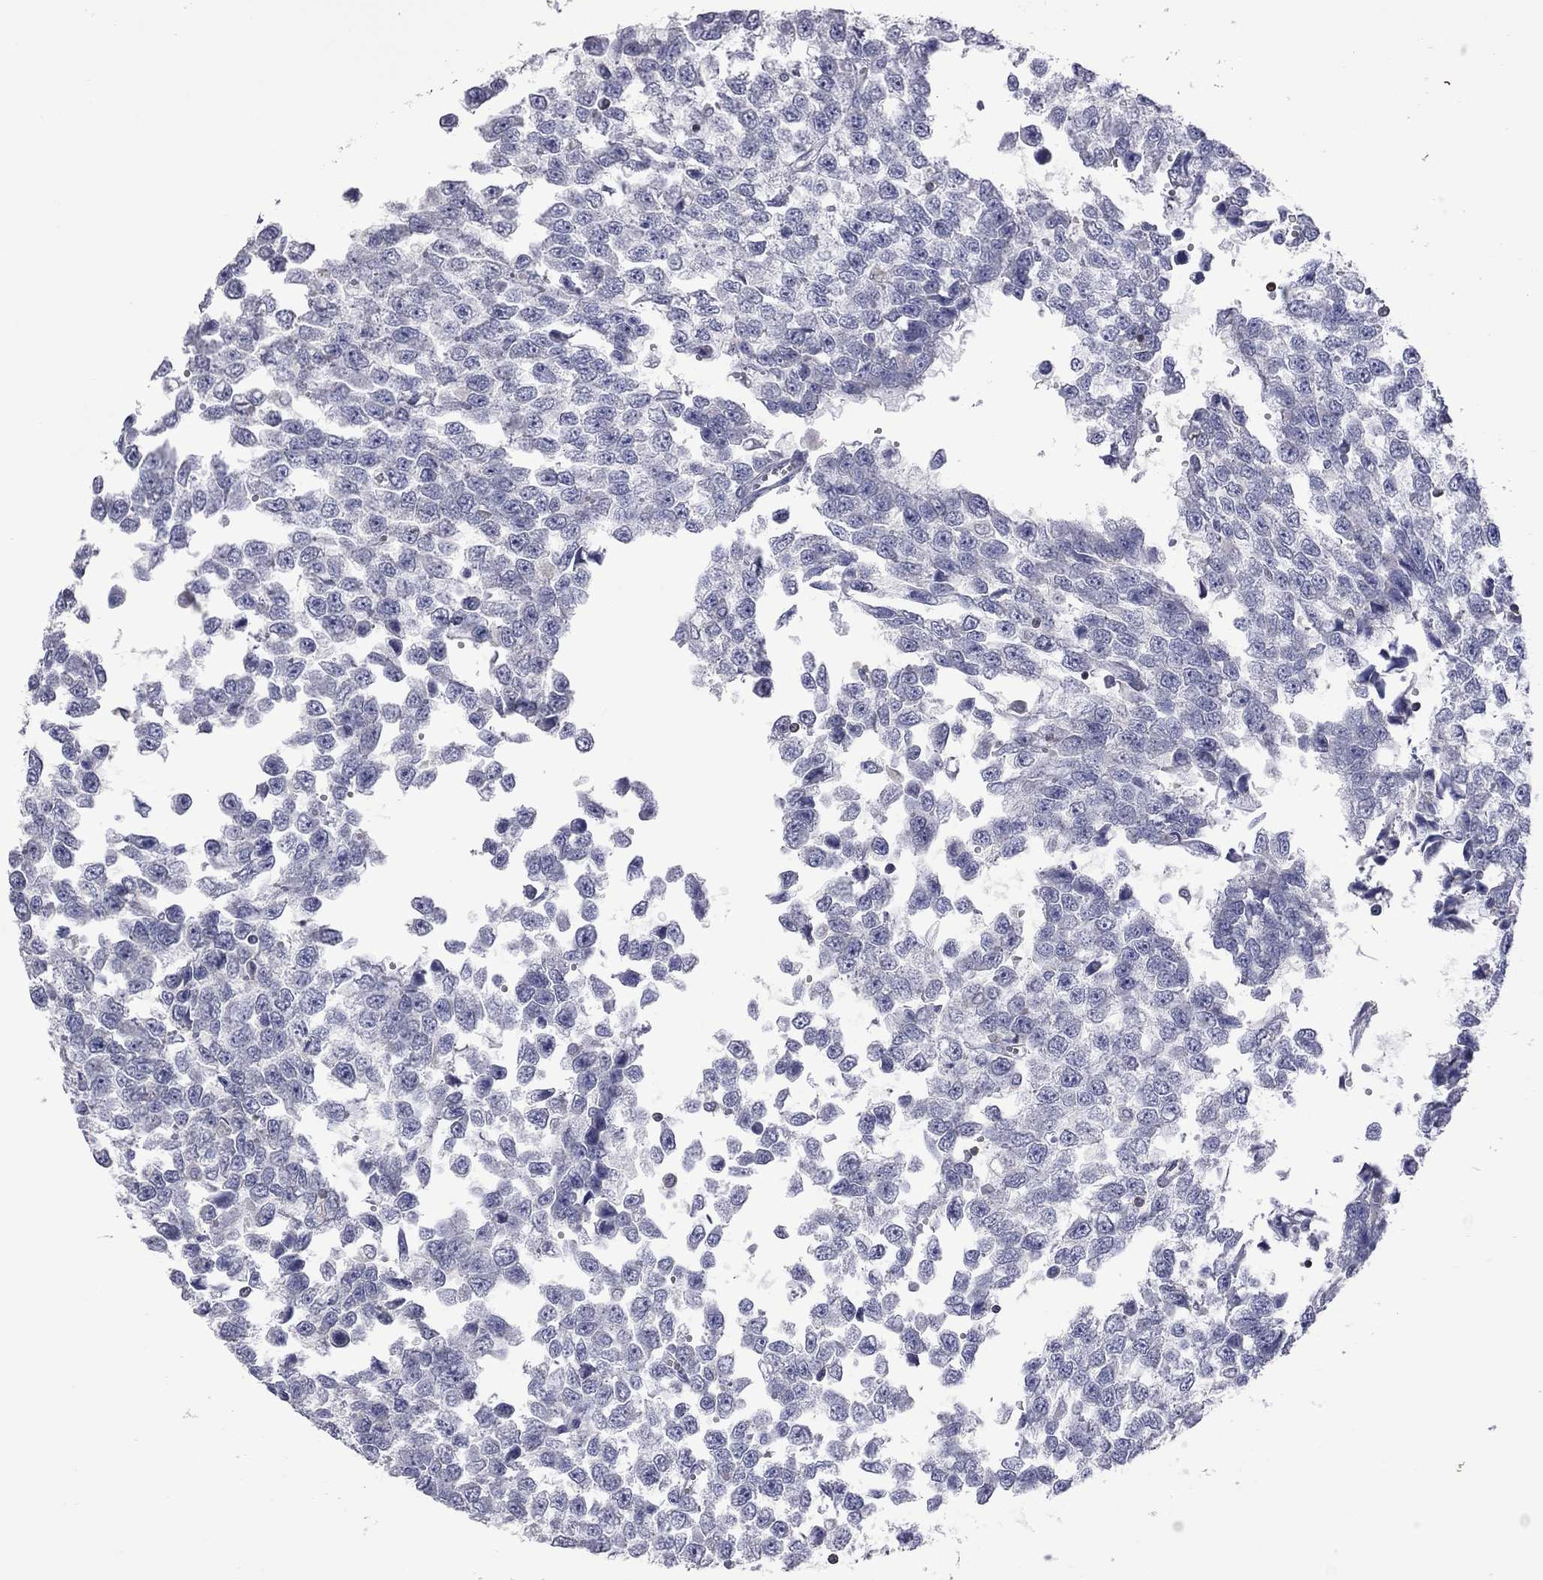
{"staining": {"intensity": "negative", "quantity": "none", "location": "none"}, "tissue": "testis cancer", "cell_type": "Tumor cells", "image_type": "cancer", "snomed": [{"axis": "morphology", "description": "Normal tissue, NOS"}, {"axis": "morphology", "description": "Seminoma, NOS"}, {"axis": "topography", "description": "Testis"}, {"axis": "topography", "description": "Epididymis"}], "caption": "IHC of human testis cancer displays no expression in tumor cells.", "gene": "IPCEF1", "patient": {"sex": "male", "age": 34}}